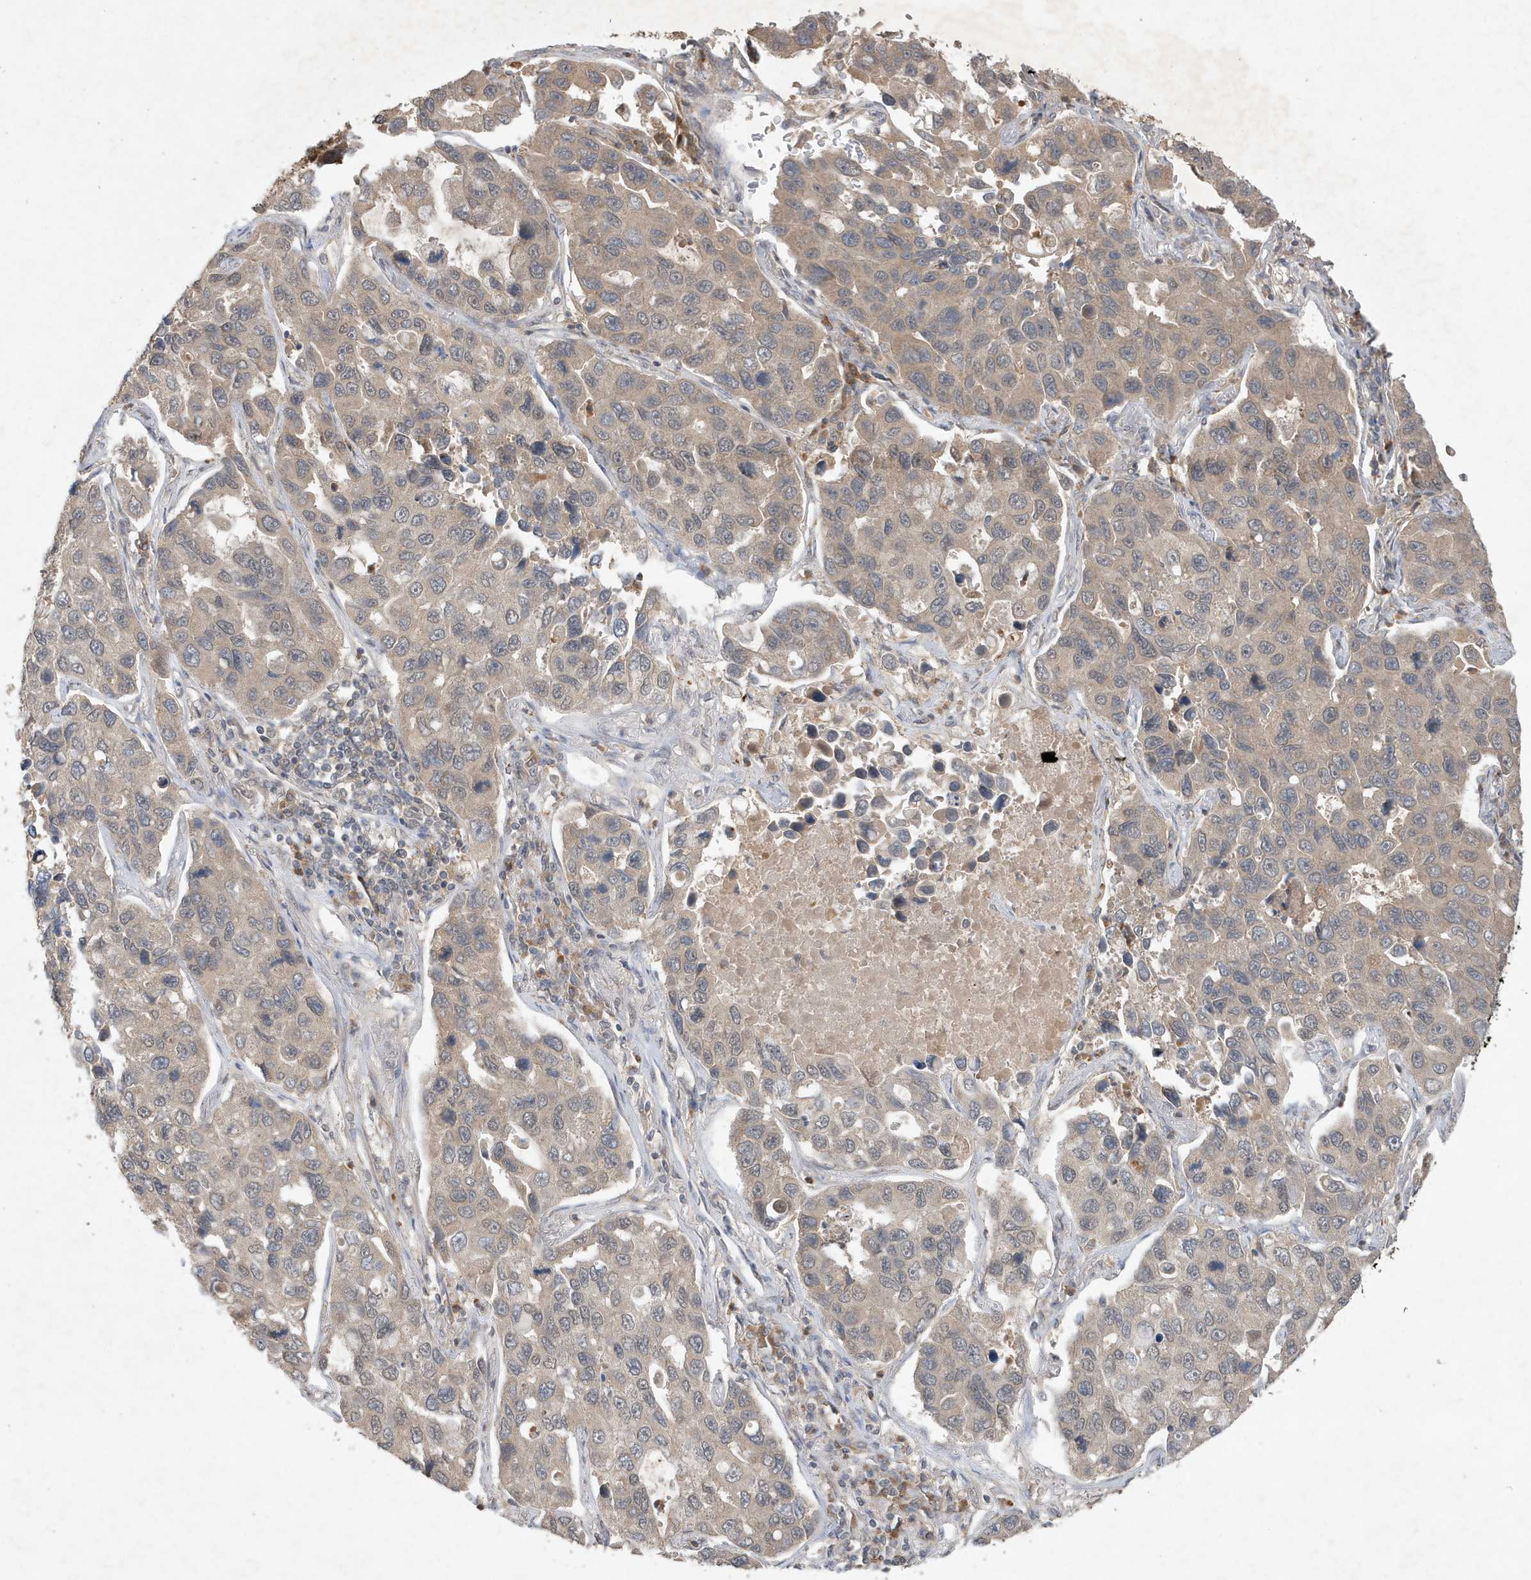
{"staining": {"intensity": "weak", "quantity": "<25%", "location": "cytoplasmic/membranous"}, "tissue": "lung cancer", "cell_type": "Tumor cells", "image_type": "cancer", "snomed": [{"axis": "morphology", "description": "Adenocarcinoma, NOS"}, {"axis": "topography", "description": "Lung"}], "caption": "The immunohistochemistry histopathology image has no significant staining in tumor cells of lung cancer (adenocarcinoma) tissue. (Brightfield microscopy of DAB (3,3'-diaminobenzidine) IHC at high magnification).", "gene": "ABCB9", "patient": {"sex": "male", "age": 64}}